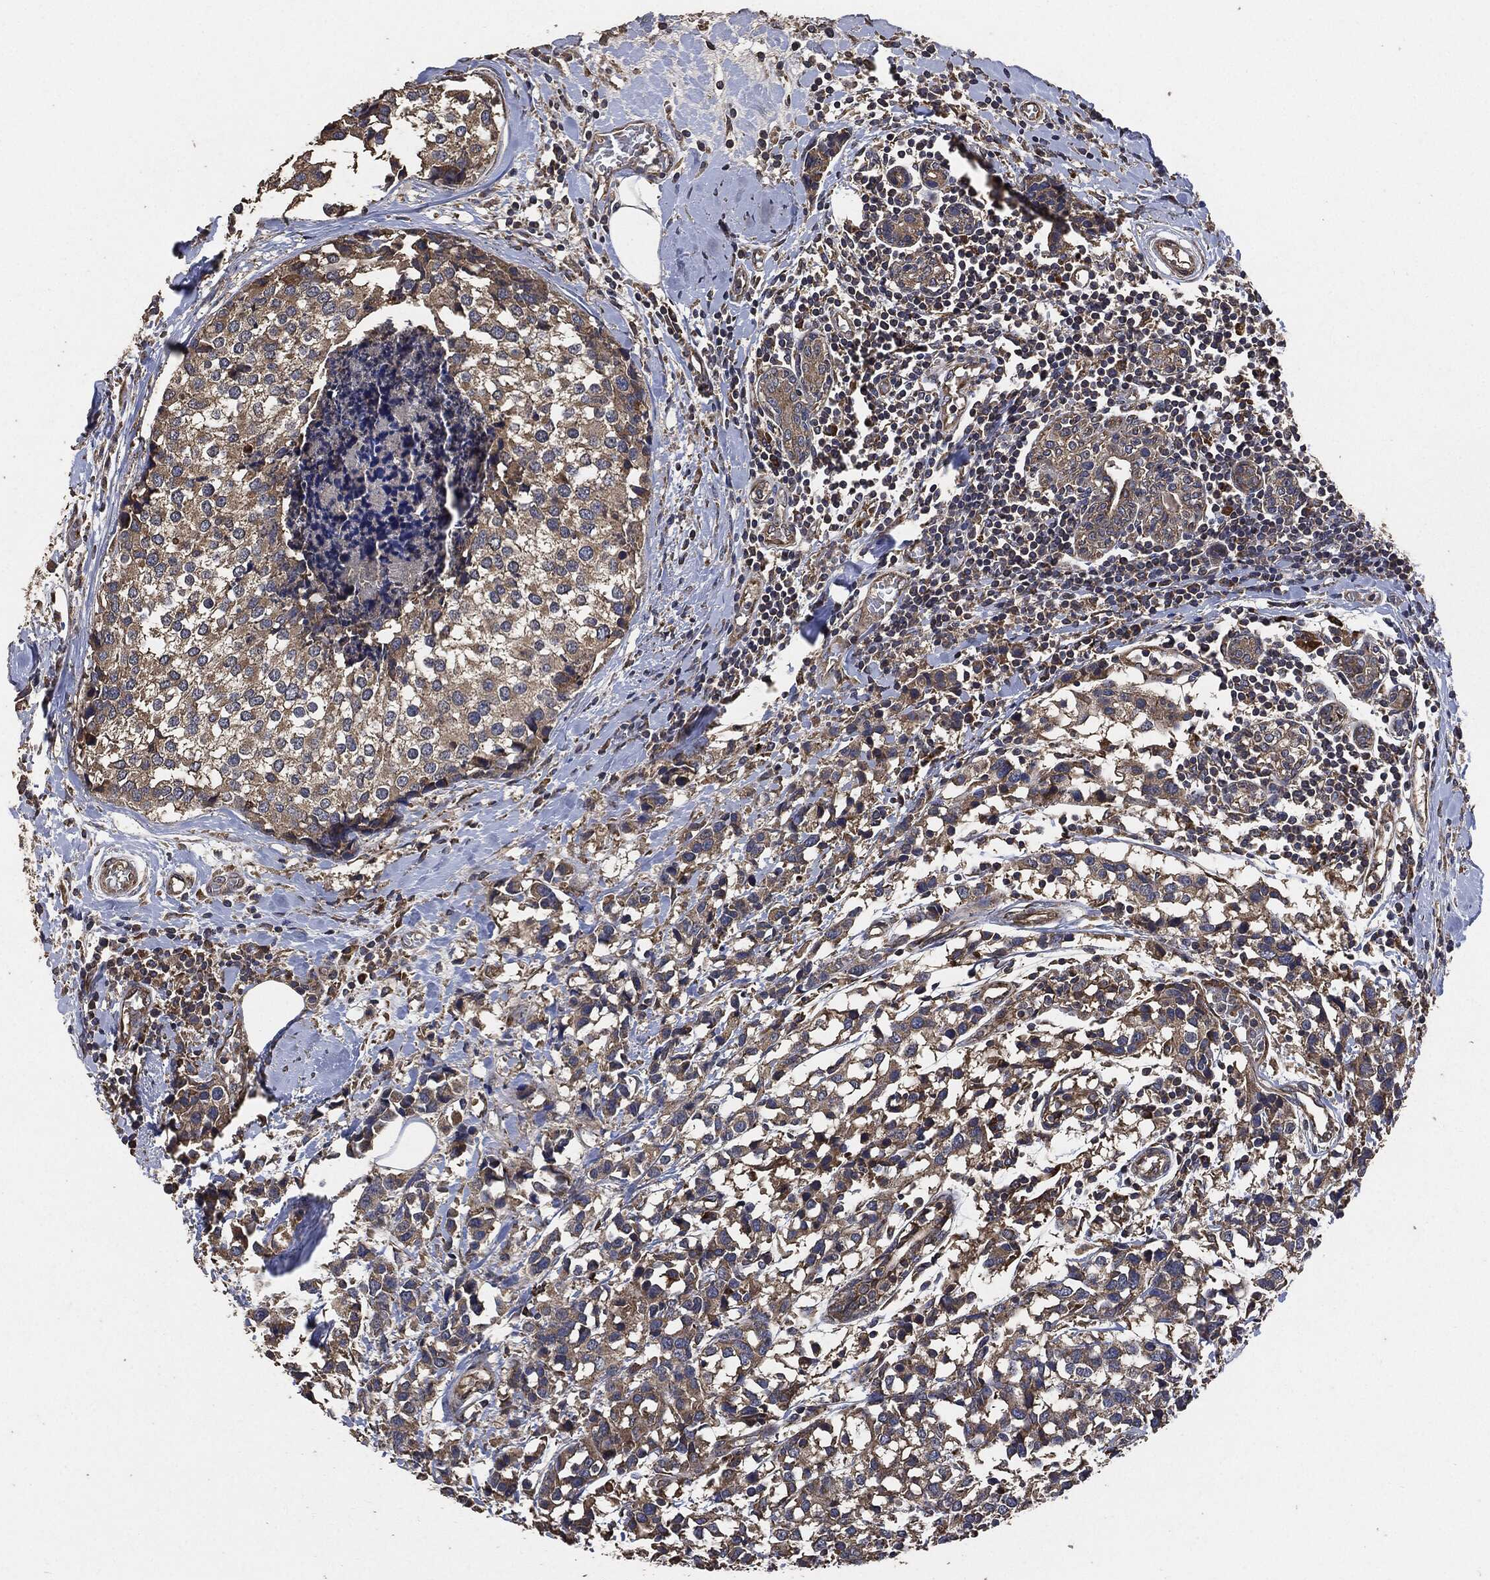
{"staining": {"intensity": "moderate", "quantity": "25%-75%", "location": "cytoplasmic/membranous"}, "tissue": "breast cancer", "cell_type": "Tumor cells", "image_type": "cancer", "snomed": [{"axis": "morphology", "description": "Lobular carcinoma"}, {"axis": "topography", "description": "Breast"}], "caption": "Protein expression analysis of human breast cancer (lobular carcinoma) reveals moderate cytoplasmic/membranous positivity in approximately 25%-75% of tumor cells.", "gene": "STK3", "patient": {"sex": "female", "age": 59}}